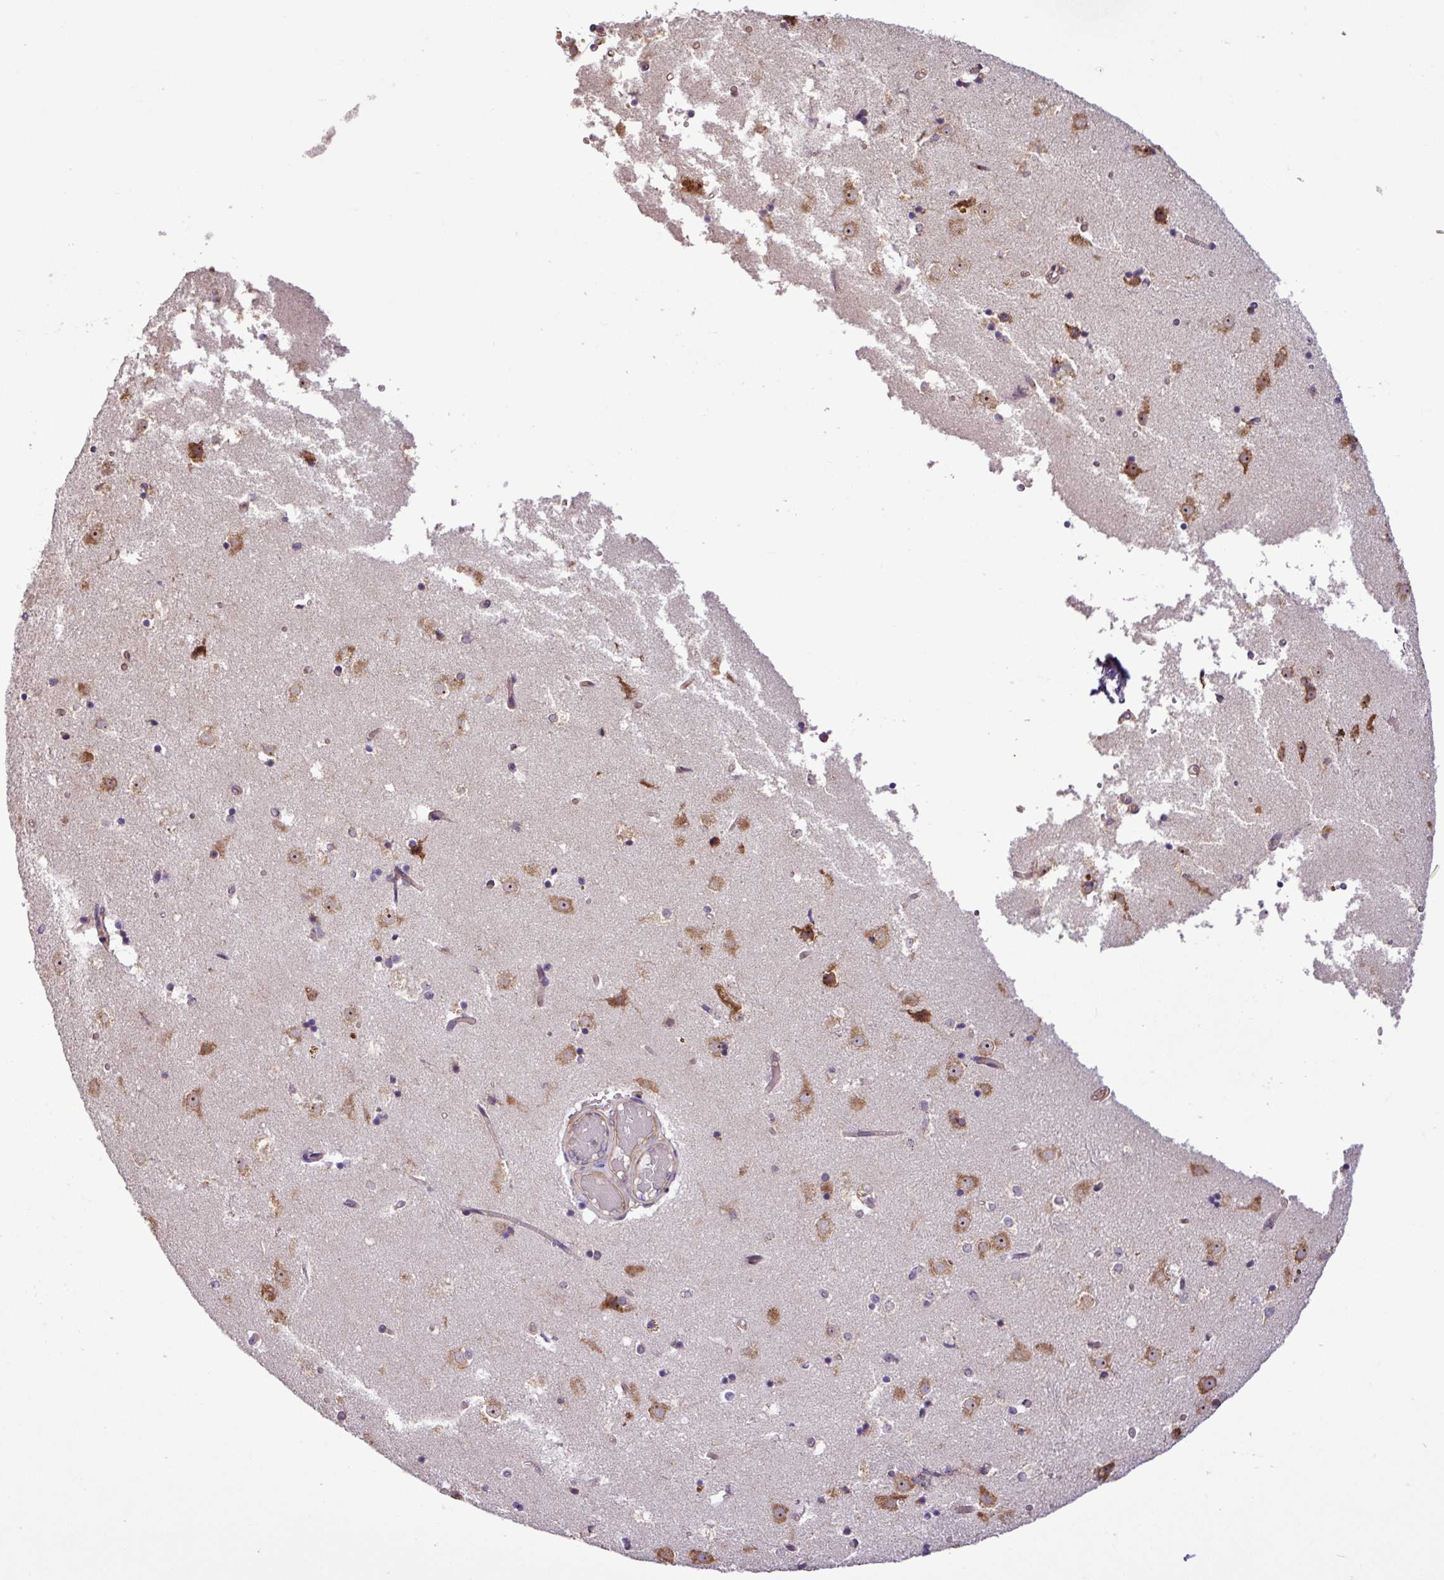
{"staining": {"intensity": "negative", "quantity": "none", "location": "none"}, "tissue": "caudate", "cell_type": "Glial cells", "image_type": "normal", "snomed": [{"axis": "morphology", "description": "Normal tissue, NOS"}, {"axis": "topography", "description": "Lateral ventricle wall"}], "caption": "High power microscopy image of an IHC photomicrograph of benign caudate, revealing no significant positivity in glial cells.", "gene": "RPL13", "patient": {"sex": "female", "age": 52}}